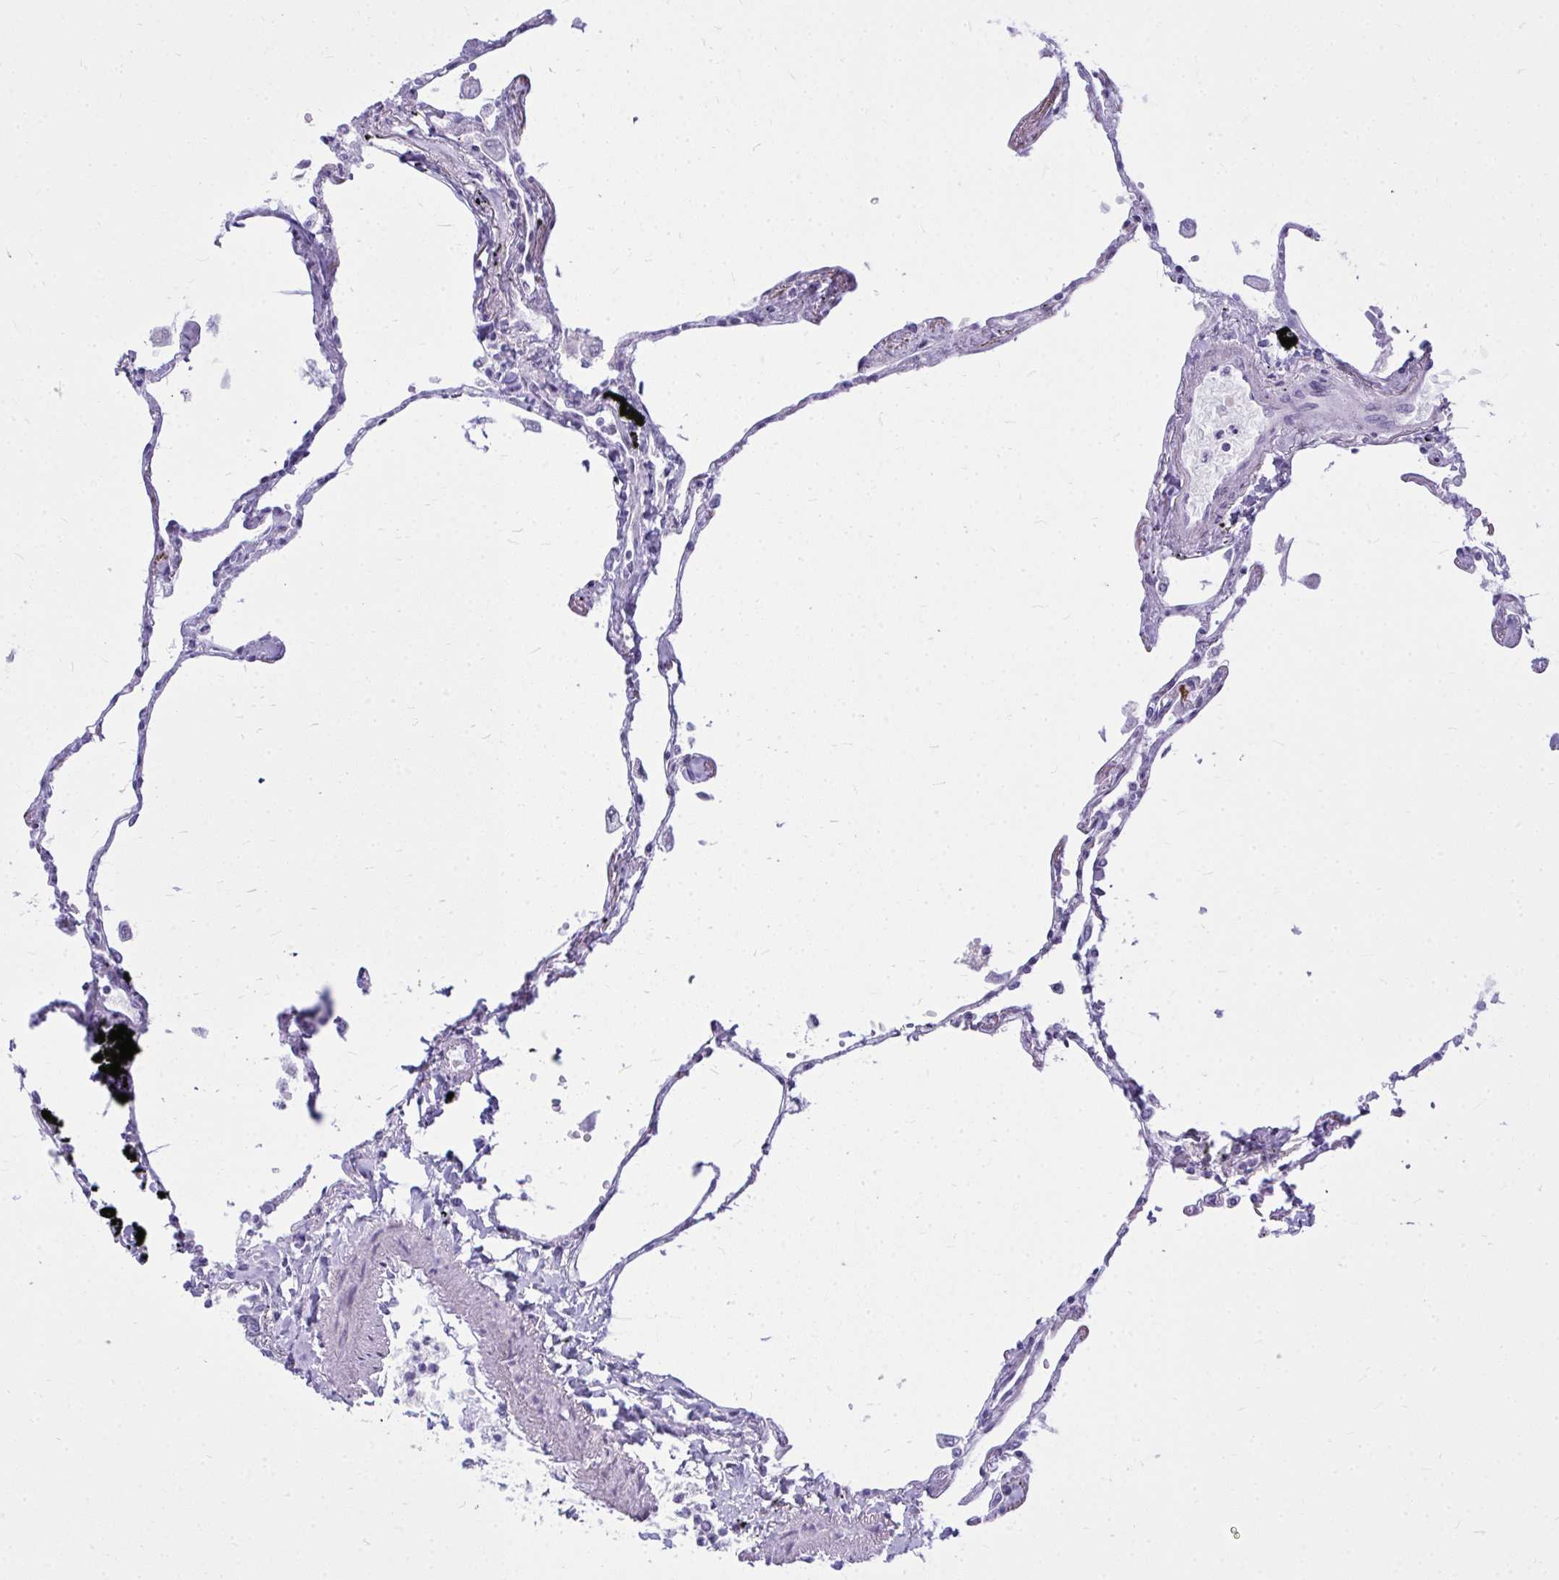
{"staining": {"intensity": "negative", "quantity": "none", "location": "none"}, "tissue": "lung", "cell_type": "Alveolar cells", "image_type": "normal", "snomed": [{"axis": "morphology", "description": "Normal tissue, NOS"}, {"axis": "topography", "description": "Lung"}], "caption": "DAB immunohistochemical staining of unremarkable human lung reveals no significant expression in alveolar cells.", "gene": "ZSCAN25", "patient": {"sex": "female", "age": 67}}